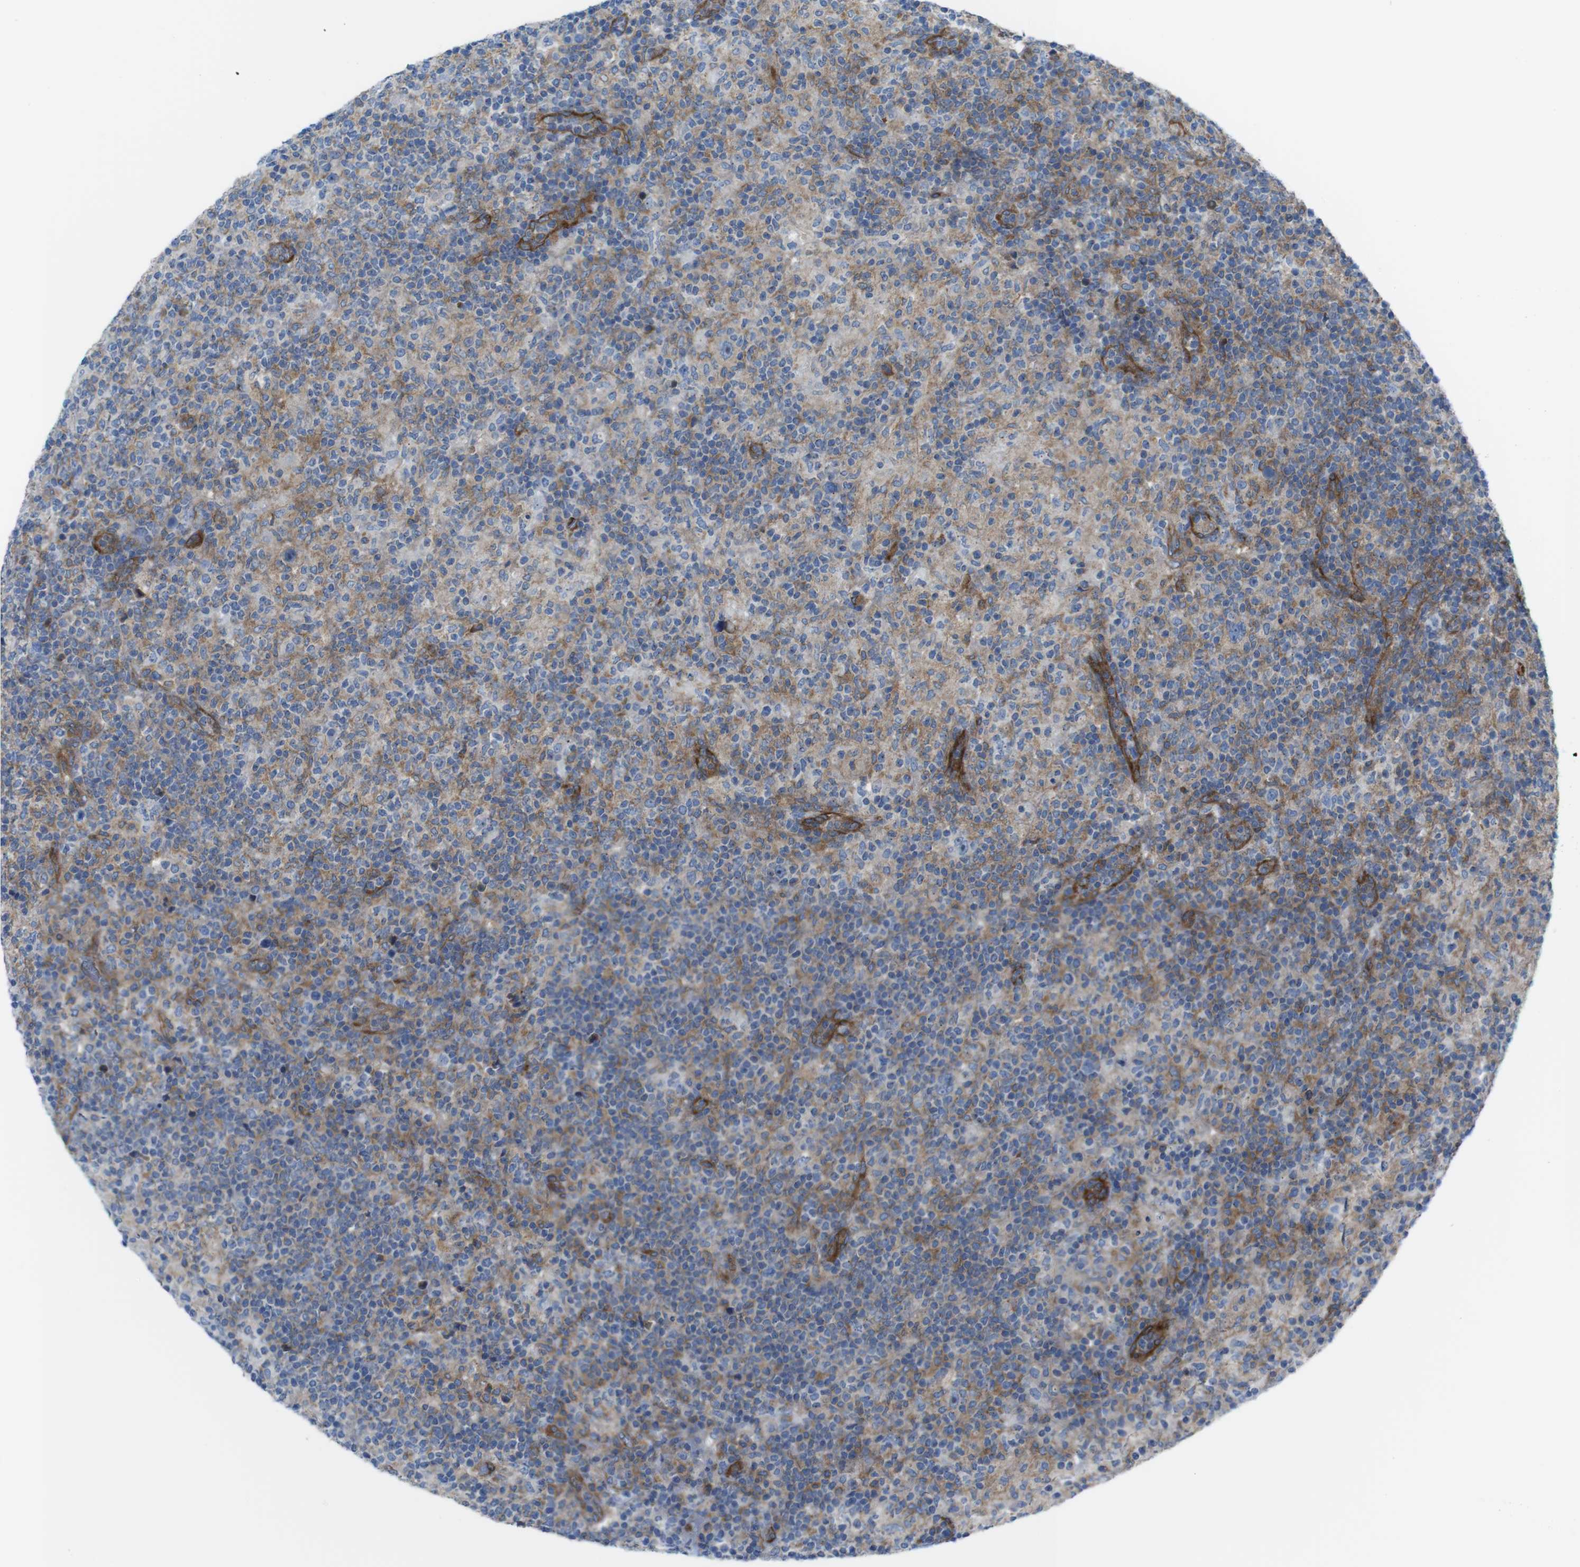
{"staining": {"intensity": "weak", "quantity": "<25%", "location": "cytoplasmic/membranous"}, "tissue": "lymphoma", "cell_type": "Tumor cells", "image_type": "cancer", "snomed": [{"axis": "morphology", "description": "Hodgkin's disease, NOS"}, {"axis": "topography", "description": "Lymph node"}], "caption": "Tumor cells are negative for protein expression in human Hodgkin's disease.", "gene": "DIAPH2", "patient": {"sex": "male", "age": 70}}